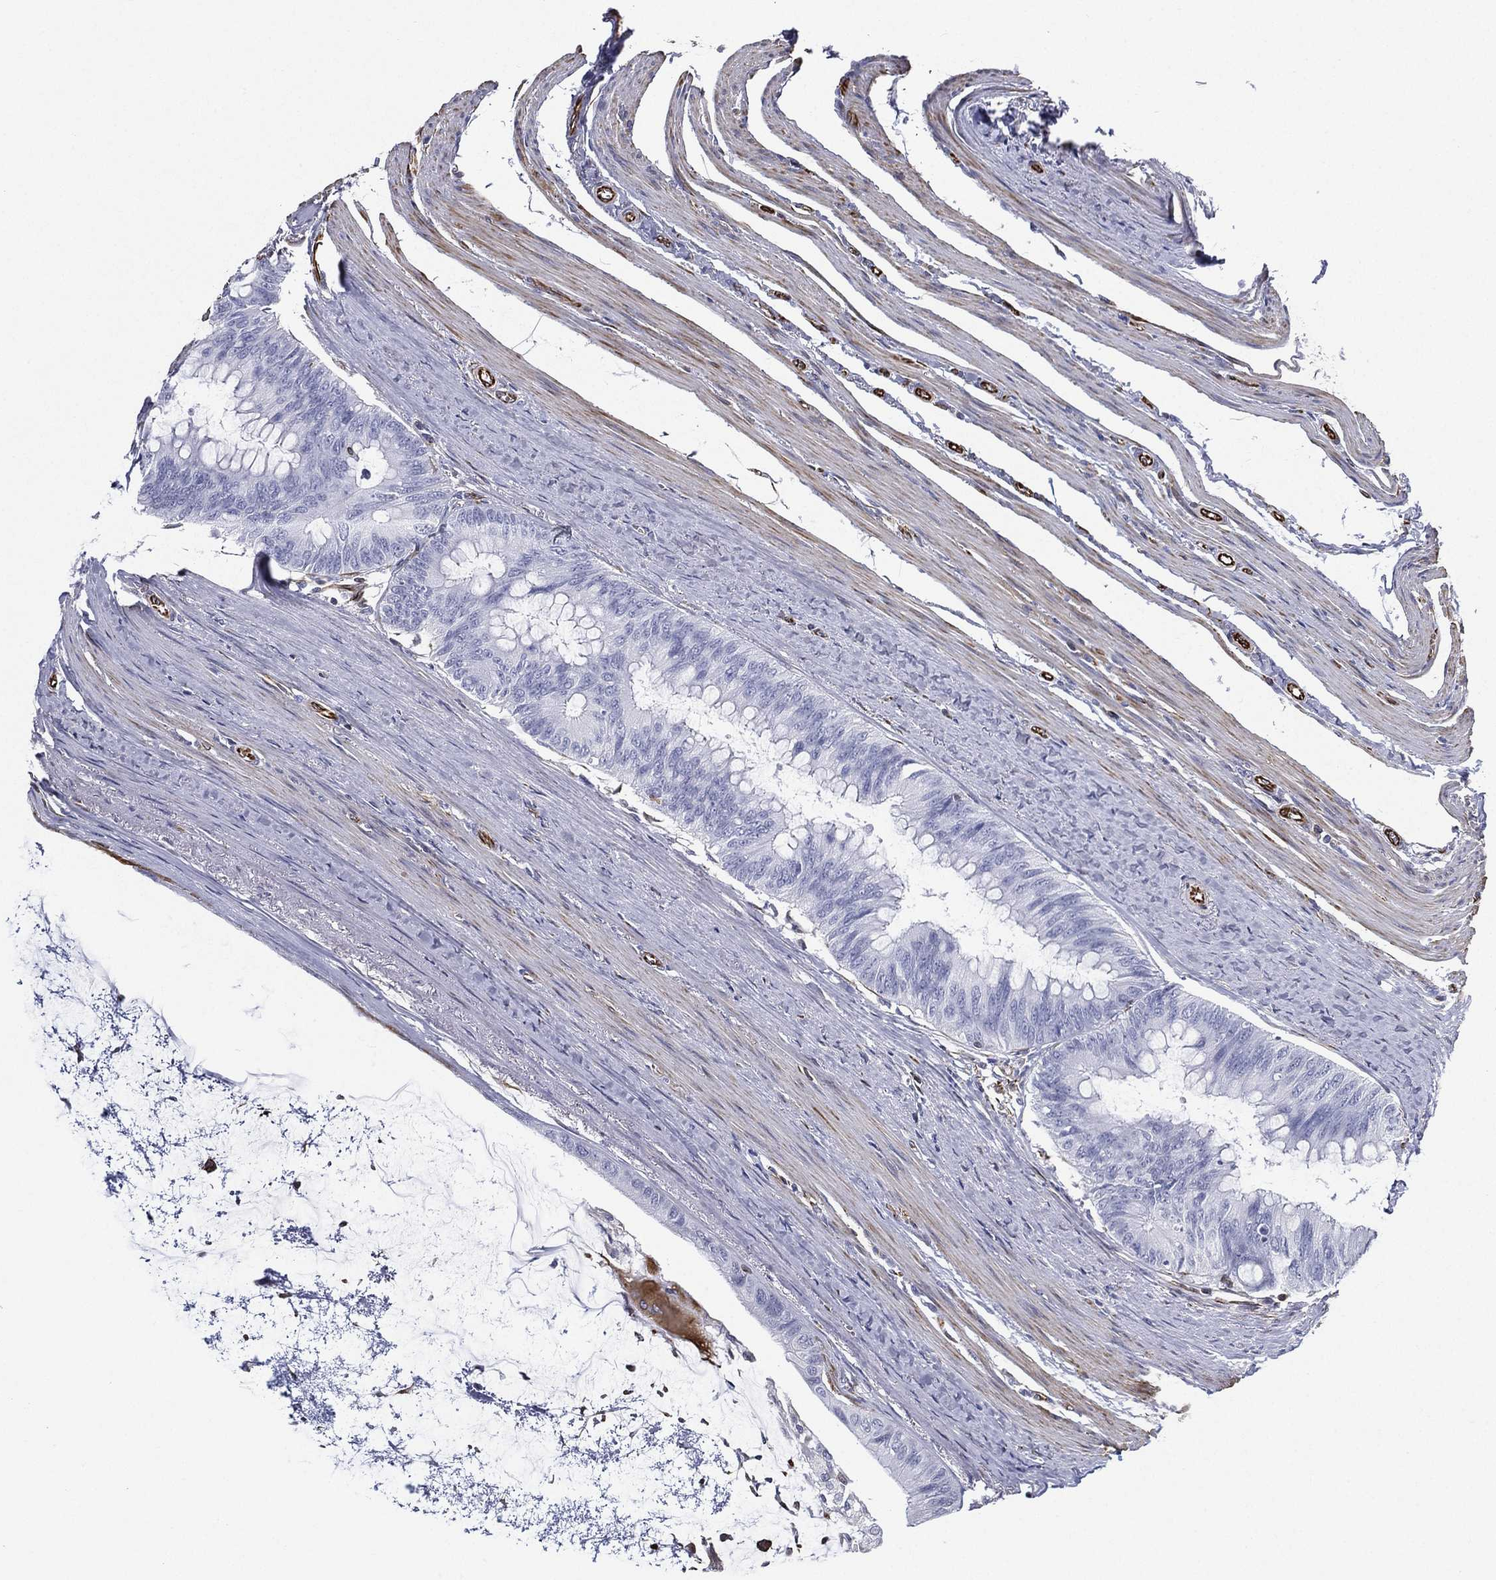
{"staining": {"intensity": "negative", "quantity": "none", "location": "none"}, "tissue": "colorectal cancer", "cell_type": "Tumor cells", "image_type": "cancer", "snomed": [{"axis": "morphology", "description": "Normal tissue, NOS"}, {"axis": "morphology", "description": "Adenocarcinoma, NOS"}, {"axis": "topography", "description": "Colon"}], "caption": "Immunohistochemical staining of colorectal cancer (adenocarcinoma) shows no significant positivity in tumor cells.", "gene": "MAS1", "patient": {"sex": "male", "age": 65}}